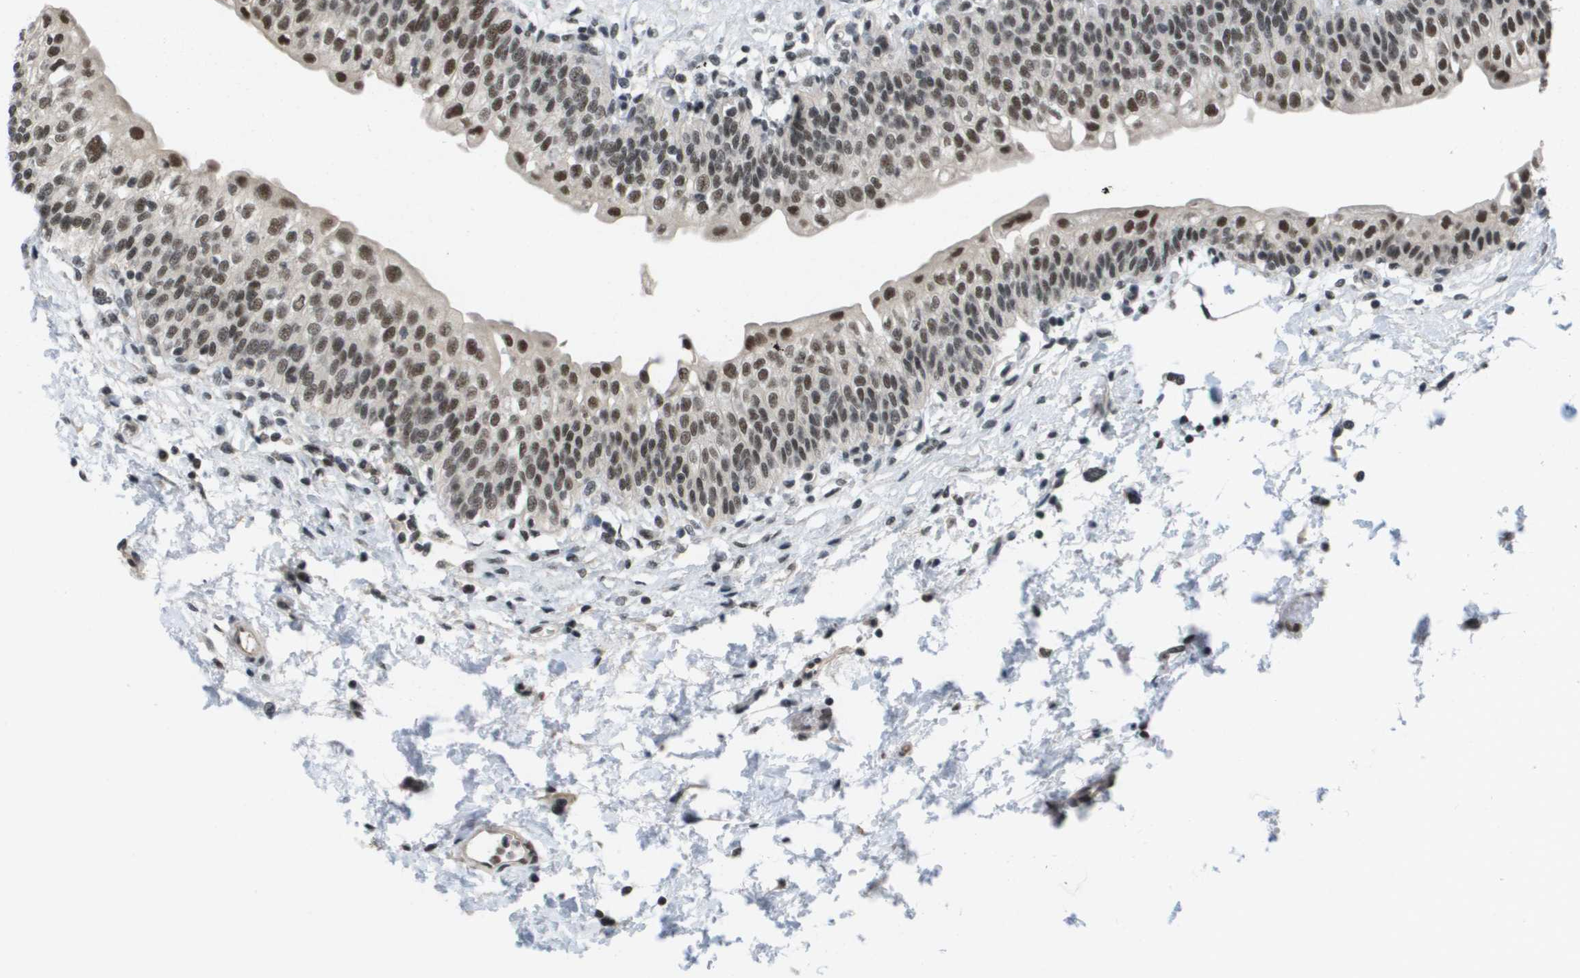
{"staining": {"intensity": "moderate", "quantity": ">75%", "location": "nuclear"}, "tissue": "urinary bladder", "cell_type": "Urothelial cells", "image_type": "normal", "snomed": [{"axis": "morphology", "description": "Normal tissue, NOS"}, {"axis": "topography", "description": "Urinary bladder"}], "caption": "A high-resolution histopathology image shows immunohistochemistry (IHC) staining of benign urinary bladder, which displays moderate nuclear staining in approximately >75% of urothelial cells. The protein of interest is stained brown, and the nuclei are stained in blue (DAB (3,3'-diaminobenzidine) IHC with brightfield microscopy, high magnification).", "gene": "ISY1", "patient": {"sex": "male", "age": 55}}